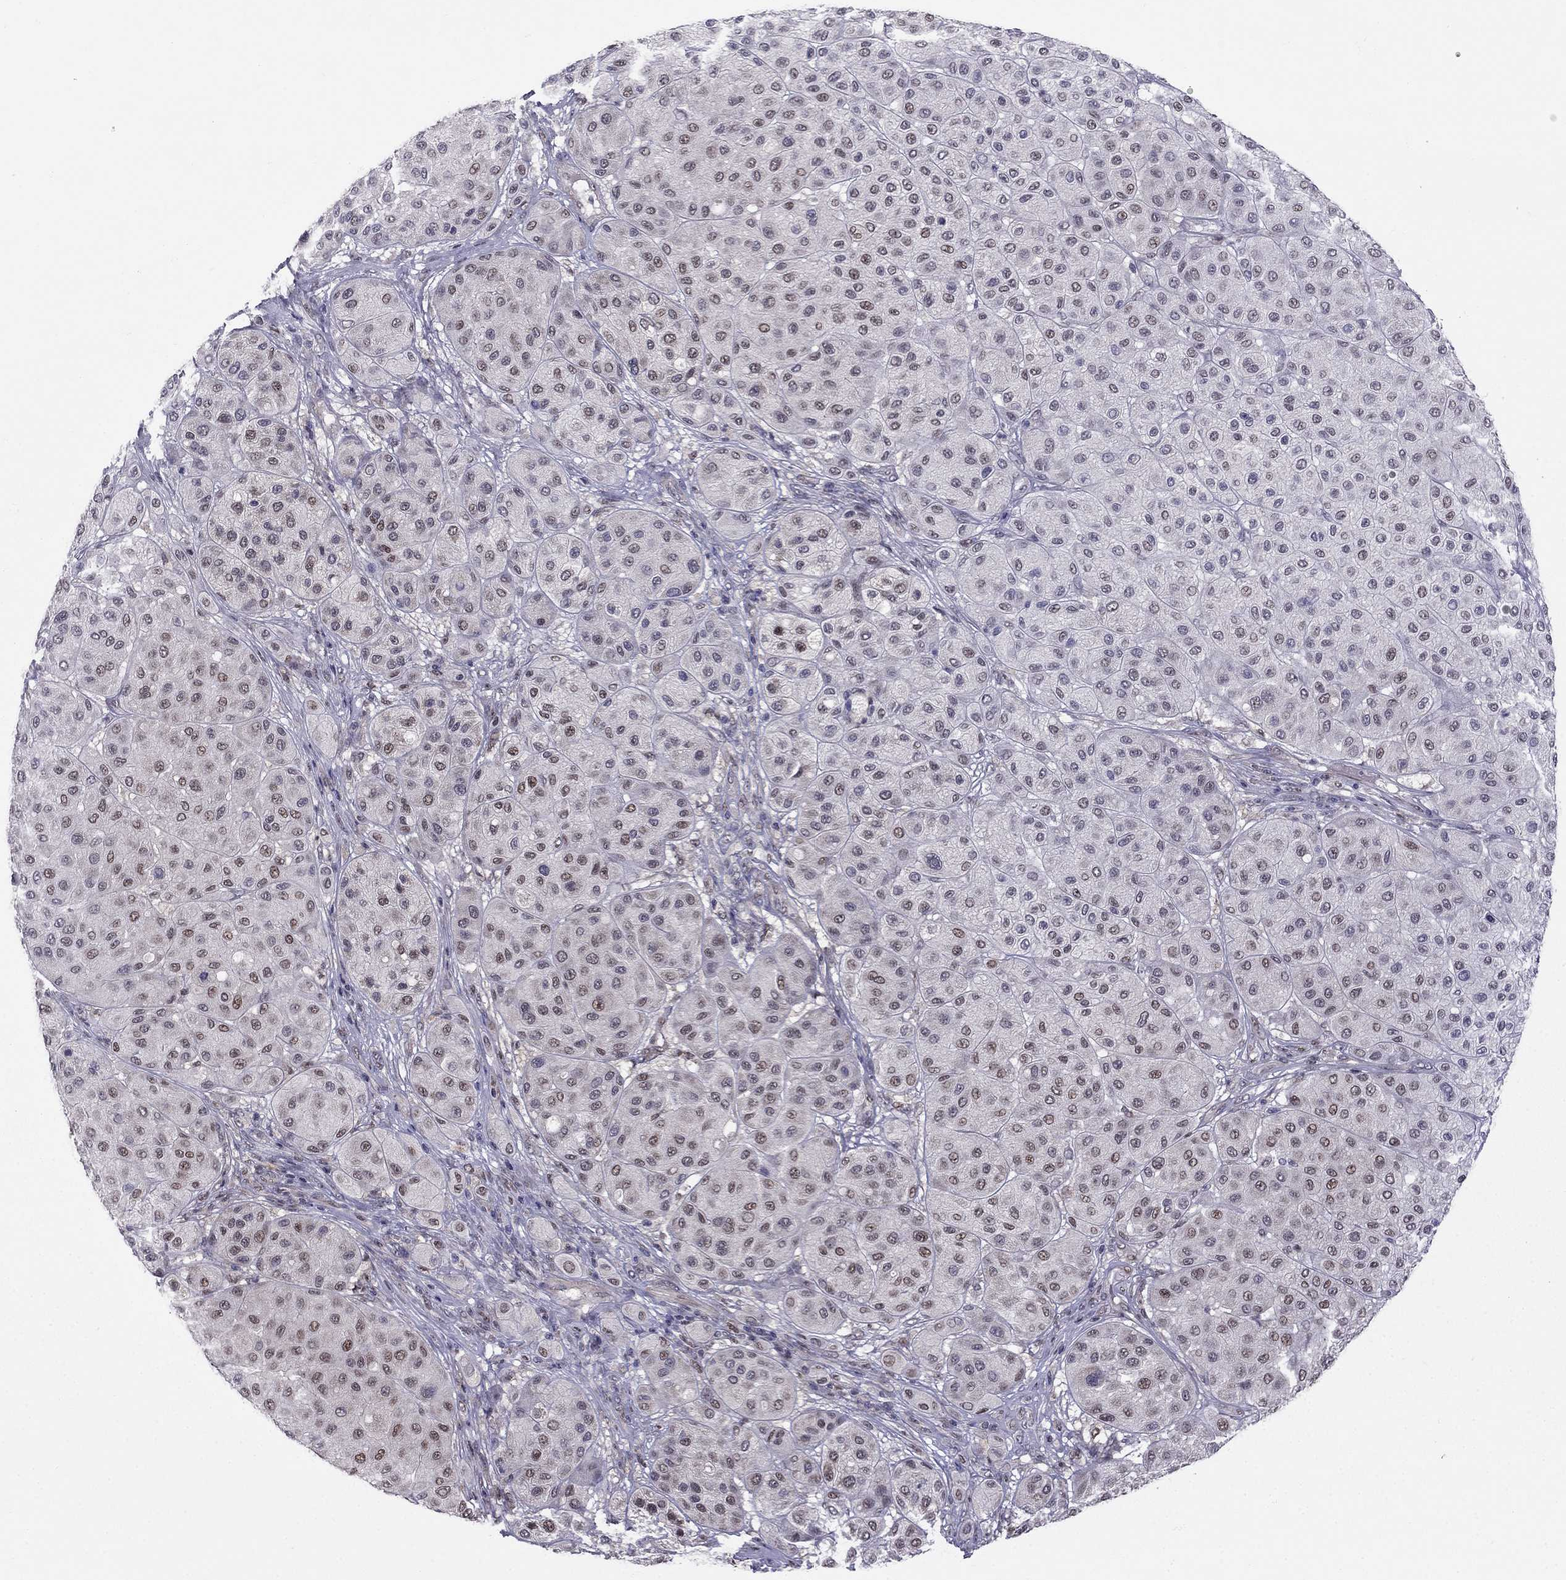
{"staining": {"intensity": "moderate", "quantity": "25%-75%", "location": "nuclear"}, "tissue": "melanoma", "cell_type": "Tumor cells", "image_type": "cancer", "snomed": [{"axis": "morphology", "description": "Malignant melanoma, Metastatic site"}, {"axis": "topography", "description": "Smooth muscle"}], "caption": "Melanoma stained with immunohistochemistry (IHC) reveals moderate nuclear expression in about 25%-75% of tumor cells.", "gene": "LRRC39", "patient": {"sex": "male", "age": 41}}